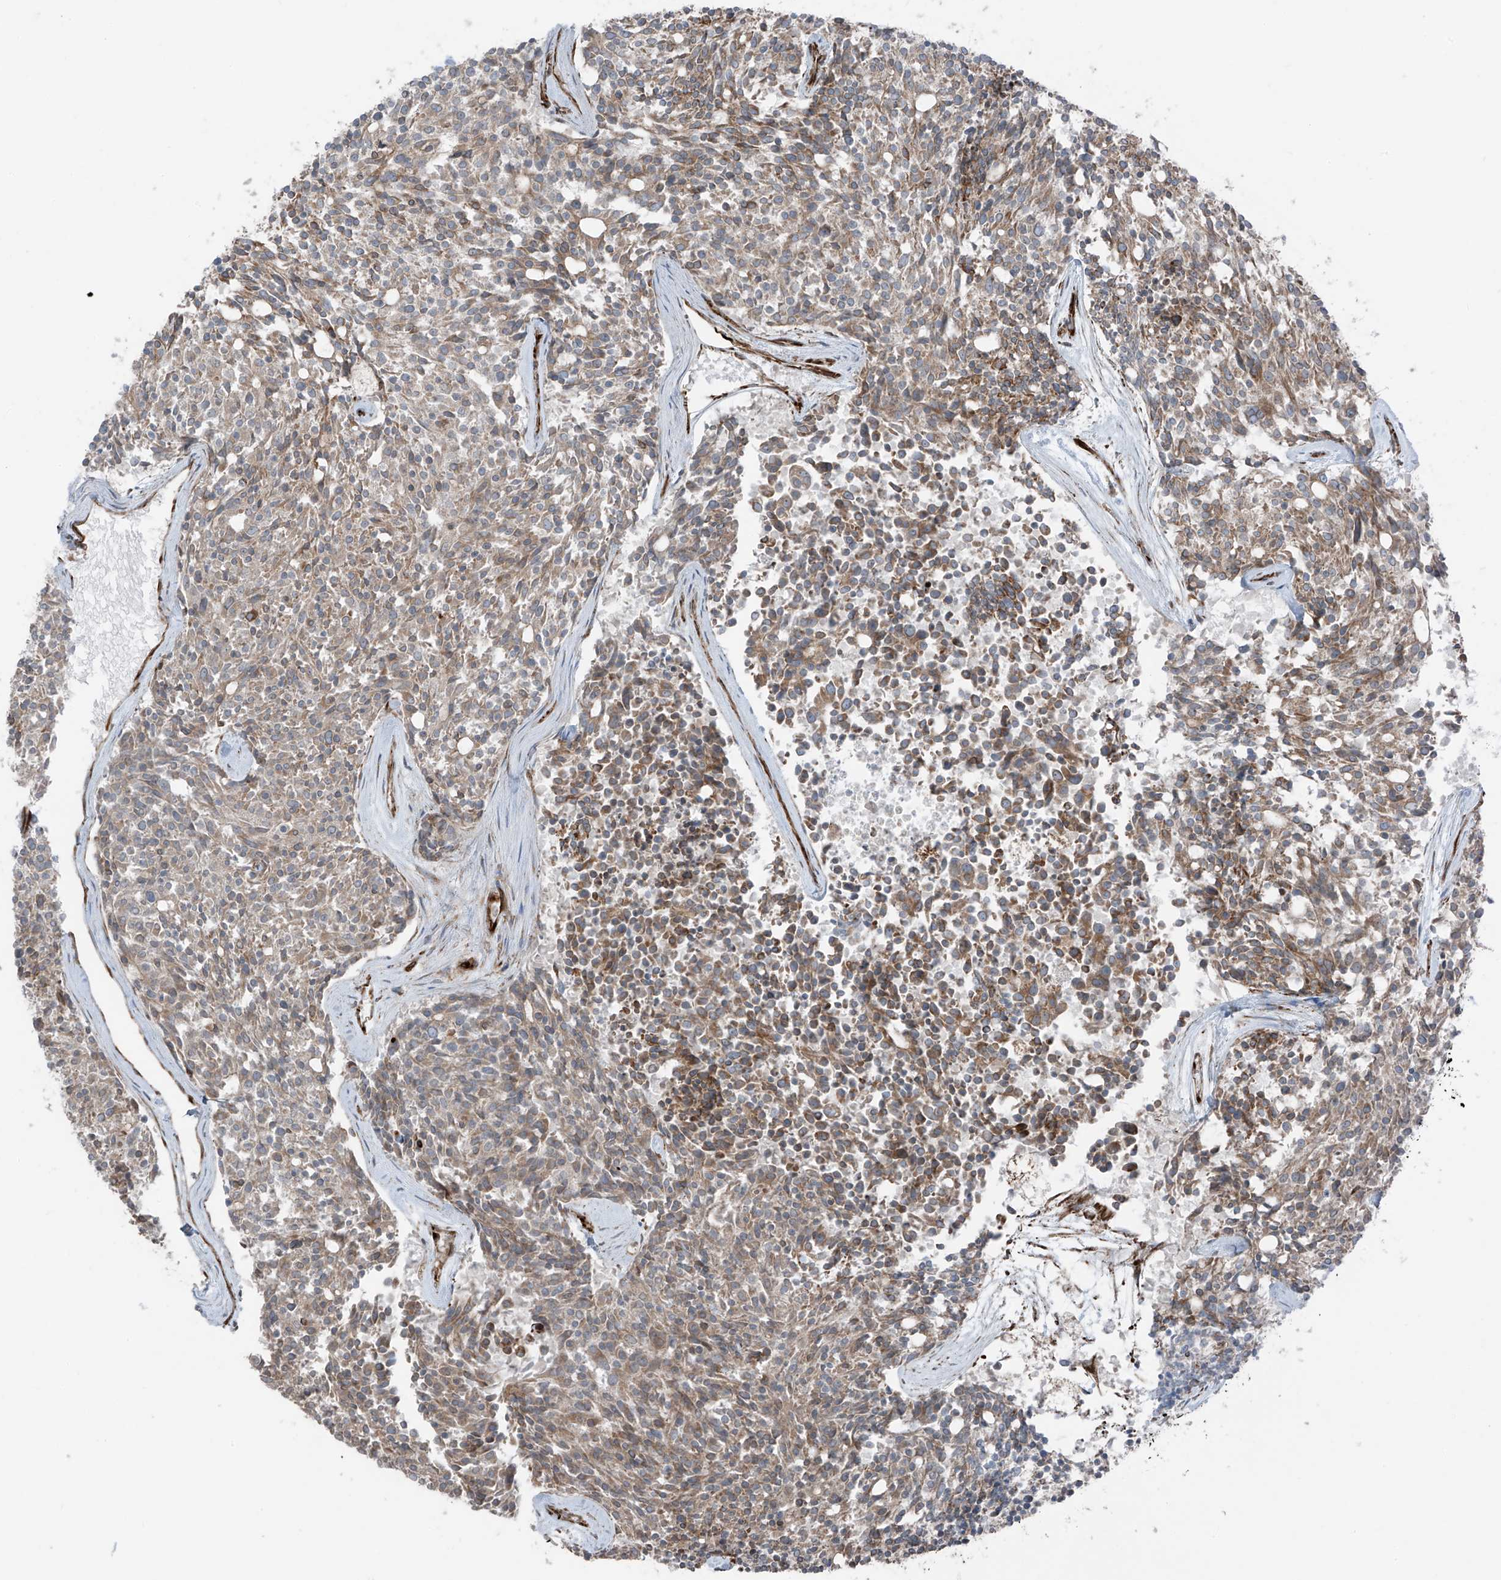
{"staining": {"intensity": "moderate", "quantity": ">75%", "location": "cytoplasmic/membranous"}, "tissue": "carcinoid", "cell_type": "Tumor cells", "image_type": "cancer", "snomed": [{"axis": "morphology", "description": "Carcinoid, malignant, NOS"}, {"axis": "topography", "description": "Pancreas"}], "caption": "Protein expression analysis of carcinoid (malignant) exhibits moderate cytoplasmic/membranous positivity in approximately >75% of tumor cells.", "gene": "ERLEC1", "patient": {"sex": "female", "age": 54}}